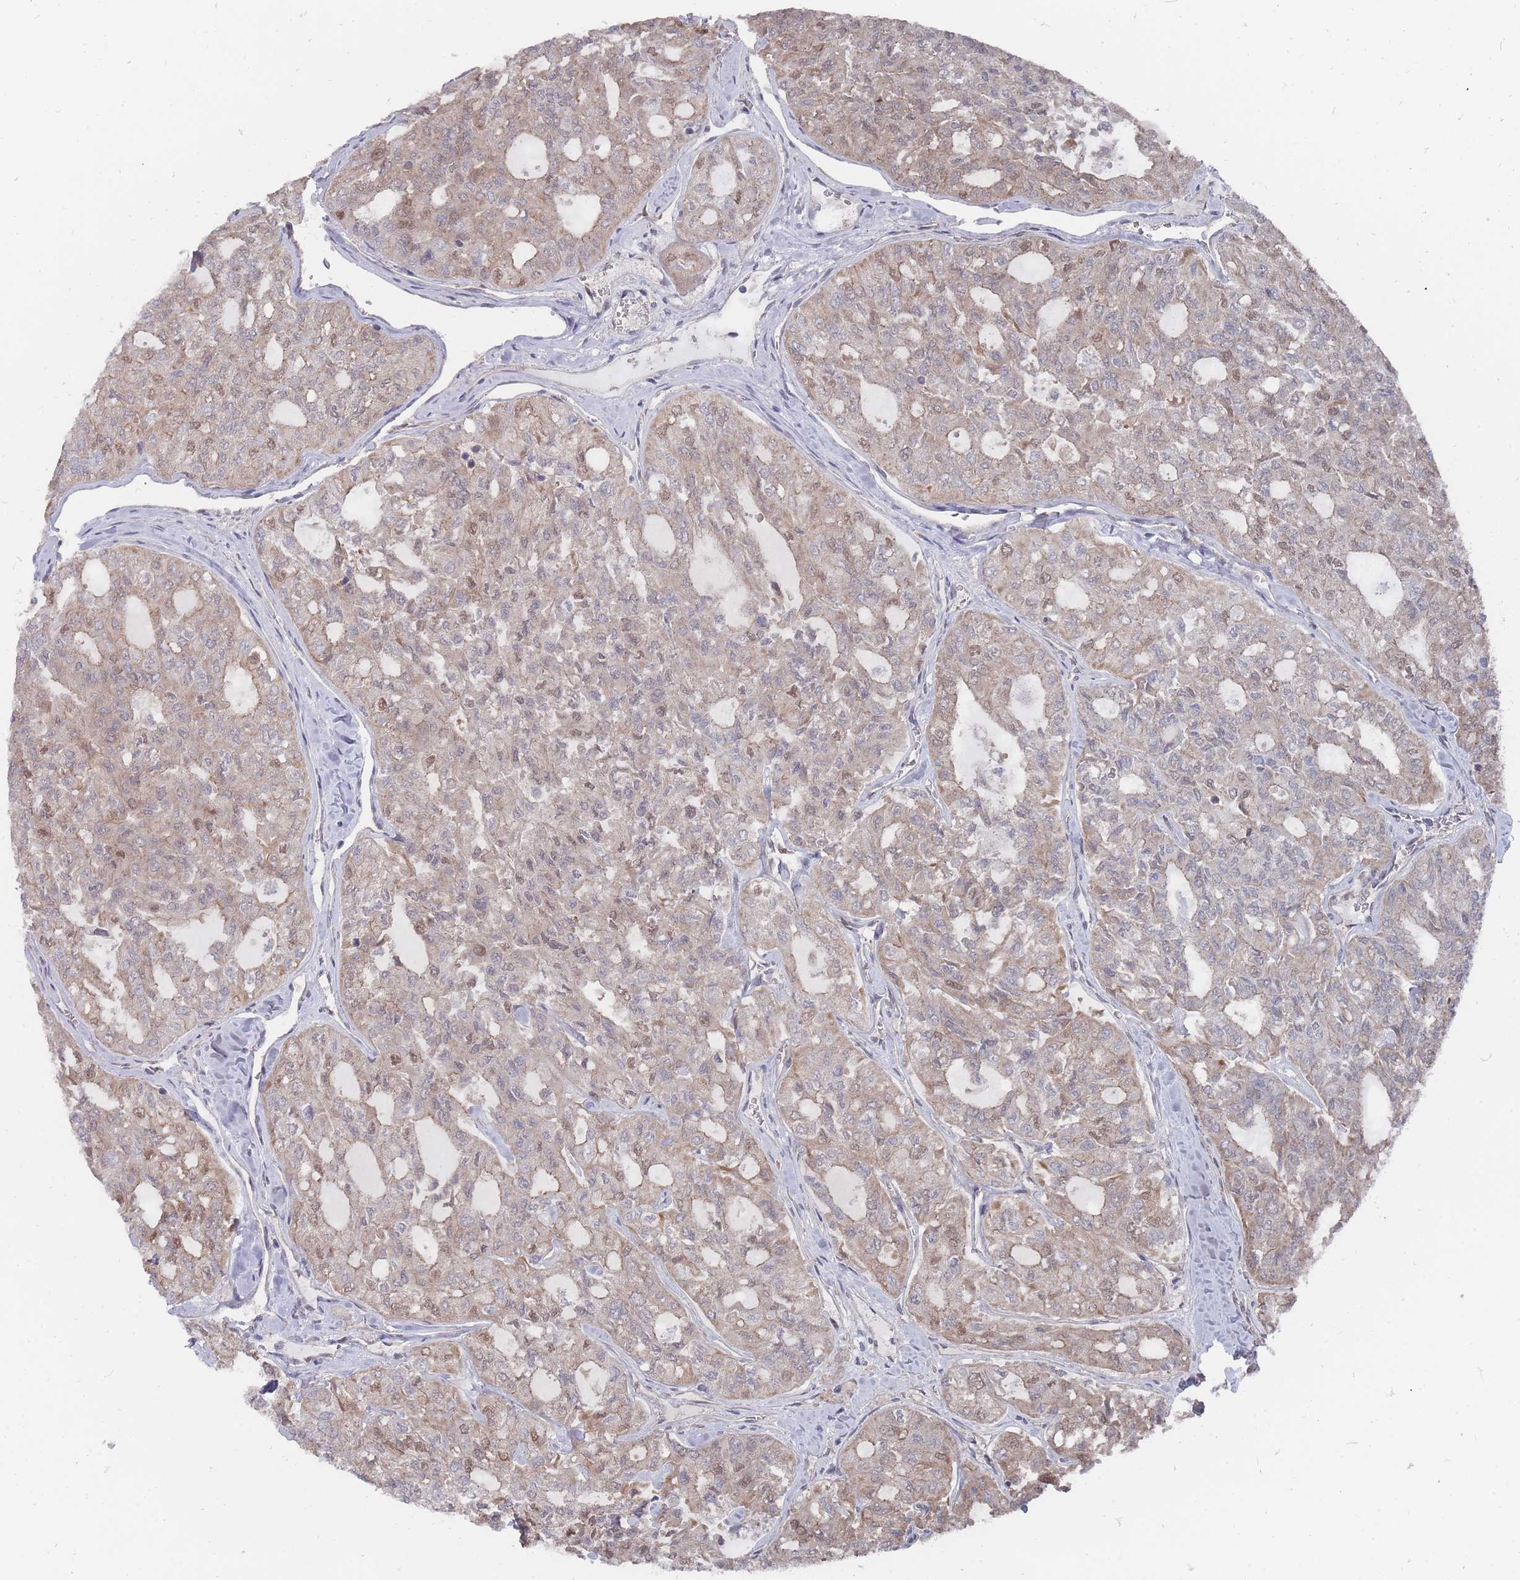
{"staining": {"intensity": "moderate", "quantity": "25%-75%", "location": "nuclear"}, "tissue": "thyroid cancer", "cell_type": "Tumor cells", "image_type": "cancer", "snomed": [{"axis": "morphology", "description": "Follicular adenoma carcinoma, NOS"}, {"axis": "topography", "description": "Thyroid gland"}], "caption": "Approximately 25%-75% of tumor cells in human thyroid follicular adenoma carcinoma demonstrate moderate nuclear protein positivity as visualized by brown immunohistochemical staining.", "gene": "NKD1", "patient": {"sex": "male", "age": 75}}